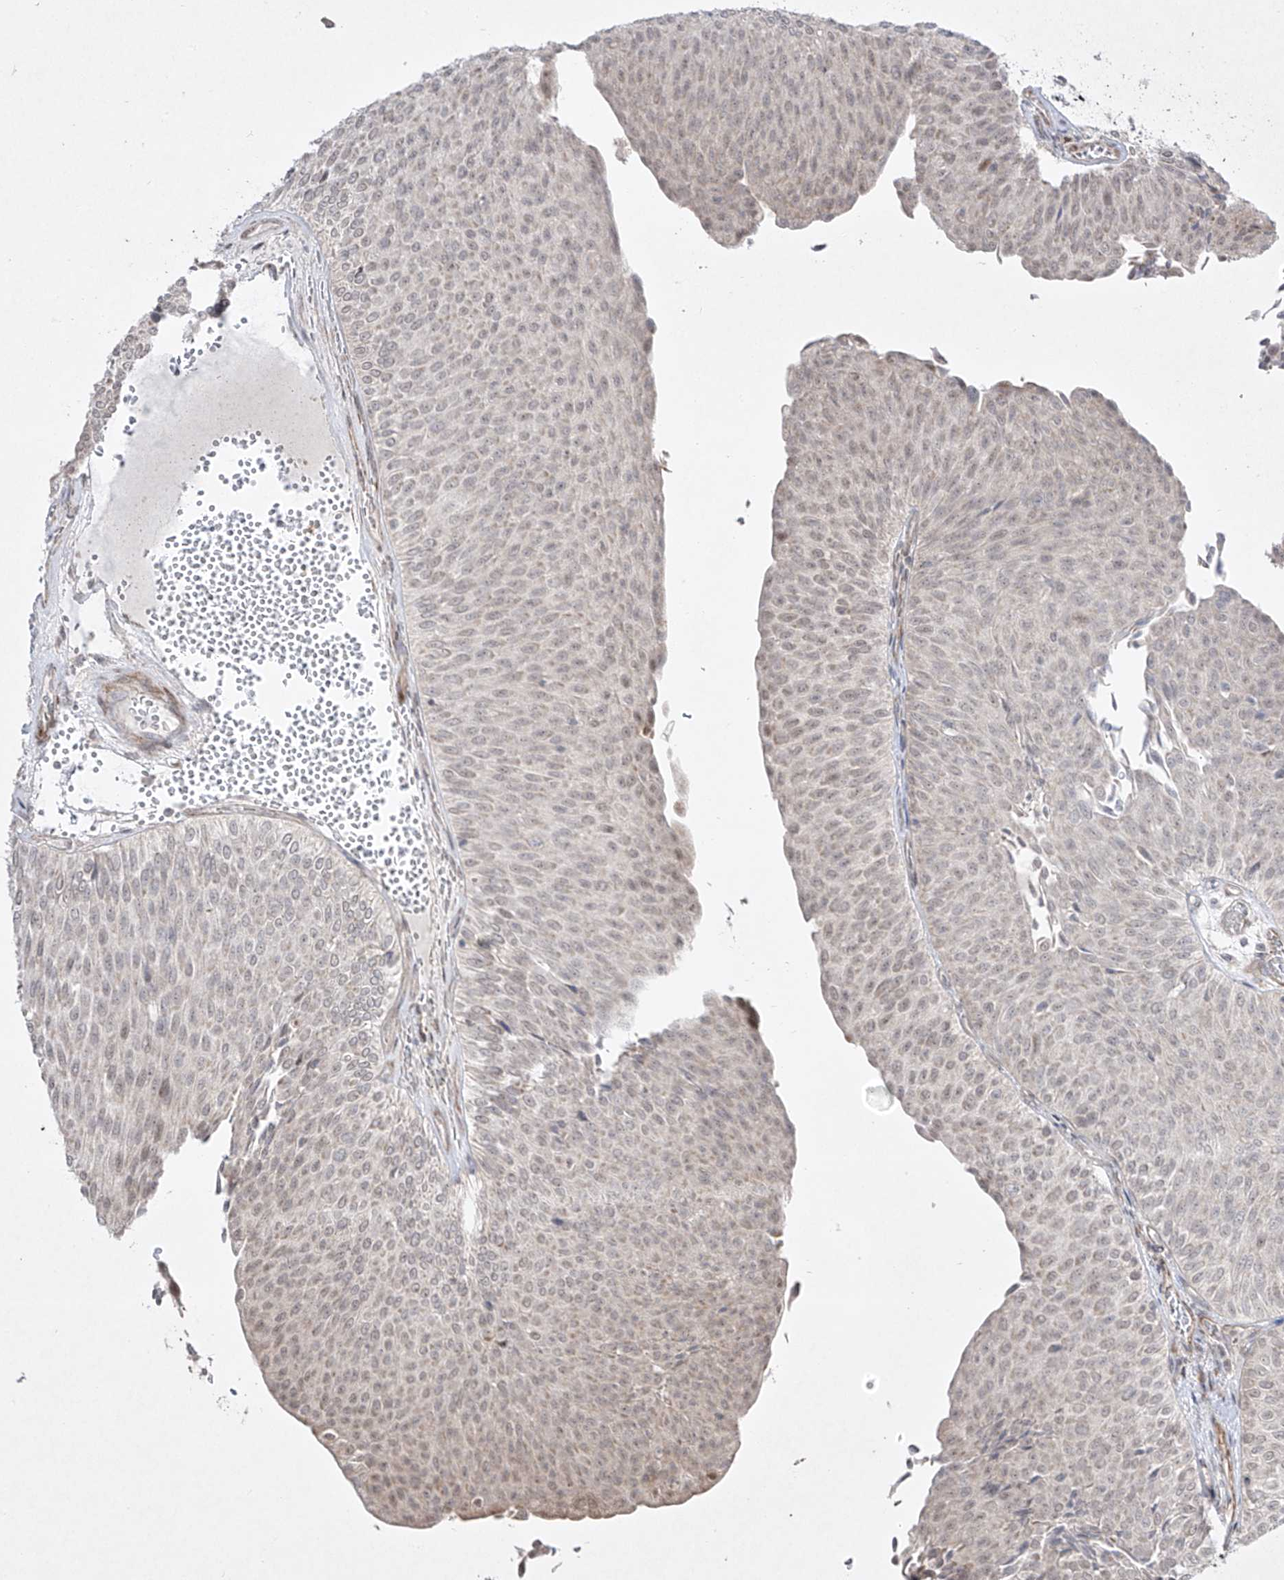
{"staining": {"intensity": "negative", "quantity": "none", "location": "none"}, "tissue": "urothelial cancer", "cell_type": "Tumor cells", "image_type": "cancer", "snomed": [{"axis": "morphology", "description": "Urothelial carcinoma, Low grade"}, {"axis": "topography", "description": "Urinary bladder"}], "caption": "Immunohistochemical staining of human low-grade urothelial carcinoma displays no significant staining in tumor cells. (Brightfield microscopy of DAB (3,3'-diaminobenzidine) immunohistochemistry at high magnification).", "gene": "KDM1B", "patient": {"sex": "male", "age": 78}}